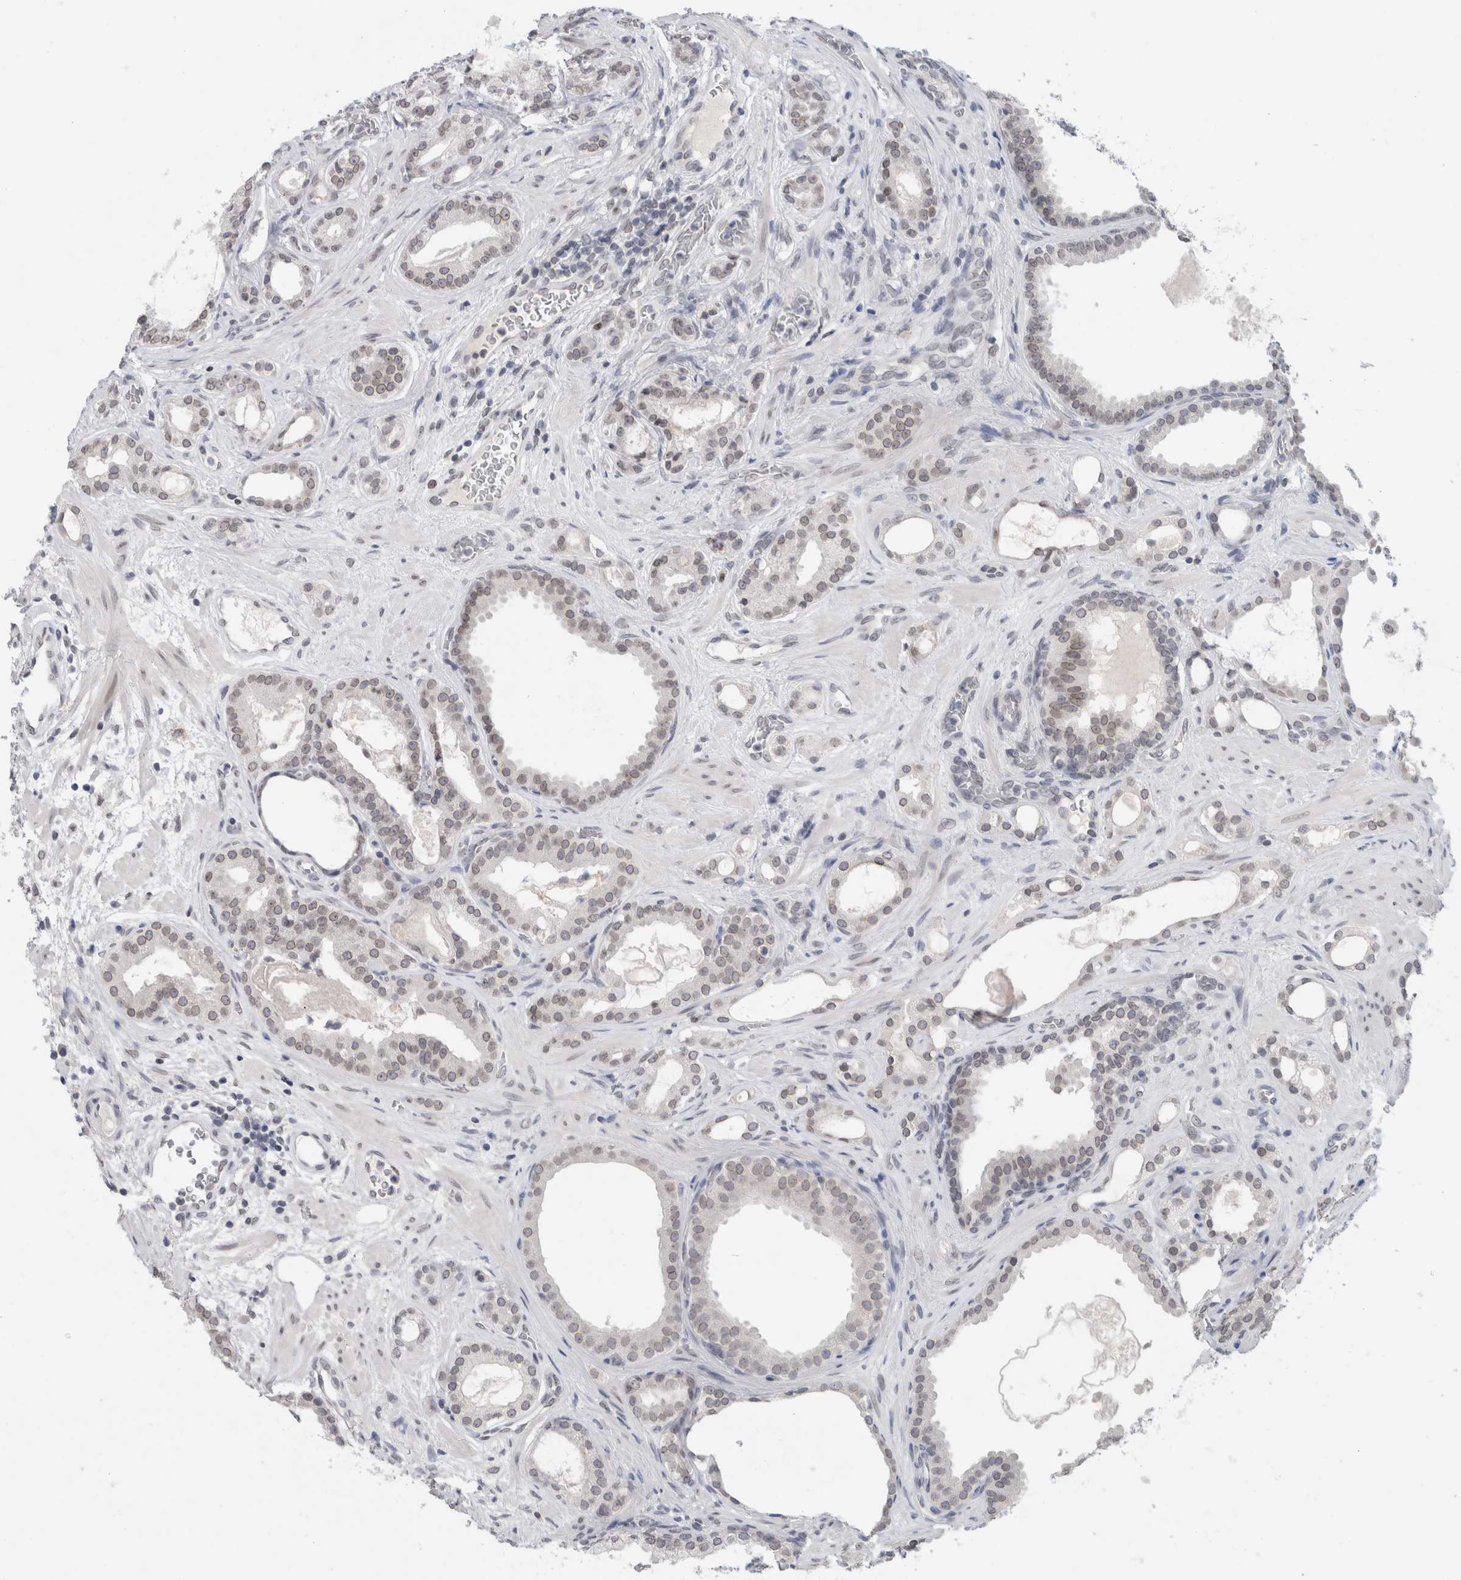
{"staining": {"intensity": "weak", "quantity": ">75%", "location": "cytoplasmic/membranous,nuclear"}, "tissue": "prostate cancer", "cell_type": "Tumor cells", "image_type": "cancer", "snomed": [{"axis": "morphology", "description": "Adenocarcinoma, High grade"}, {"axis": "topography", "description": "Prostate"}], "caption": "Tumor cells demonstrate weak cytoplasmic/membranous and nuclear staining in about >75% of cells in prostate adenocarcinoma (high-grade).", "gene": "ZNF770", "patient": {"sex": "male", "age": 60}}